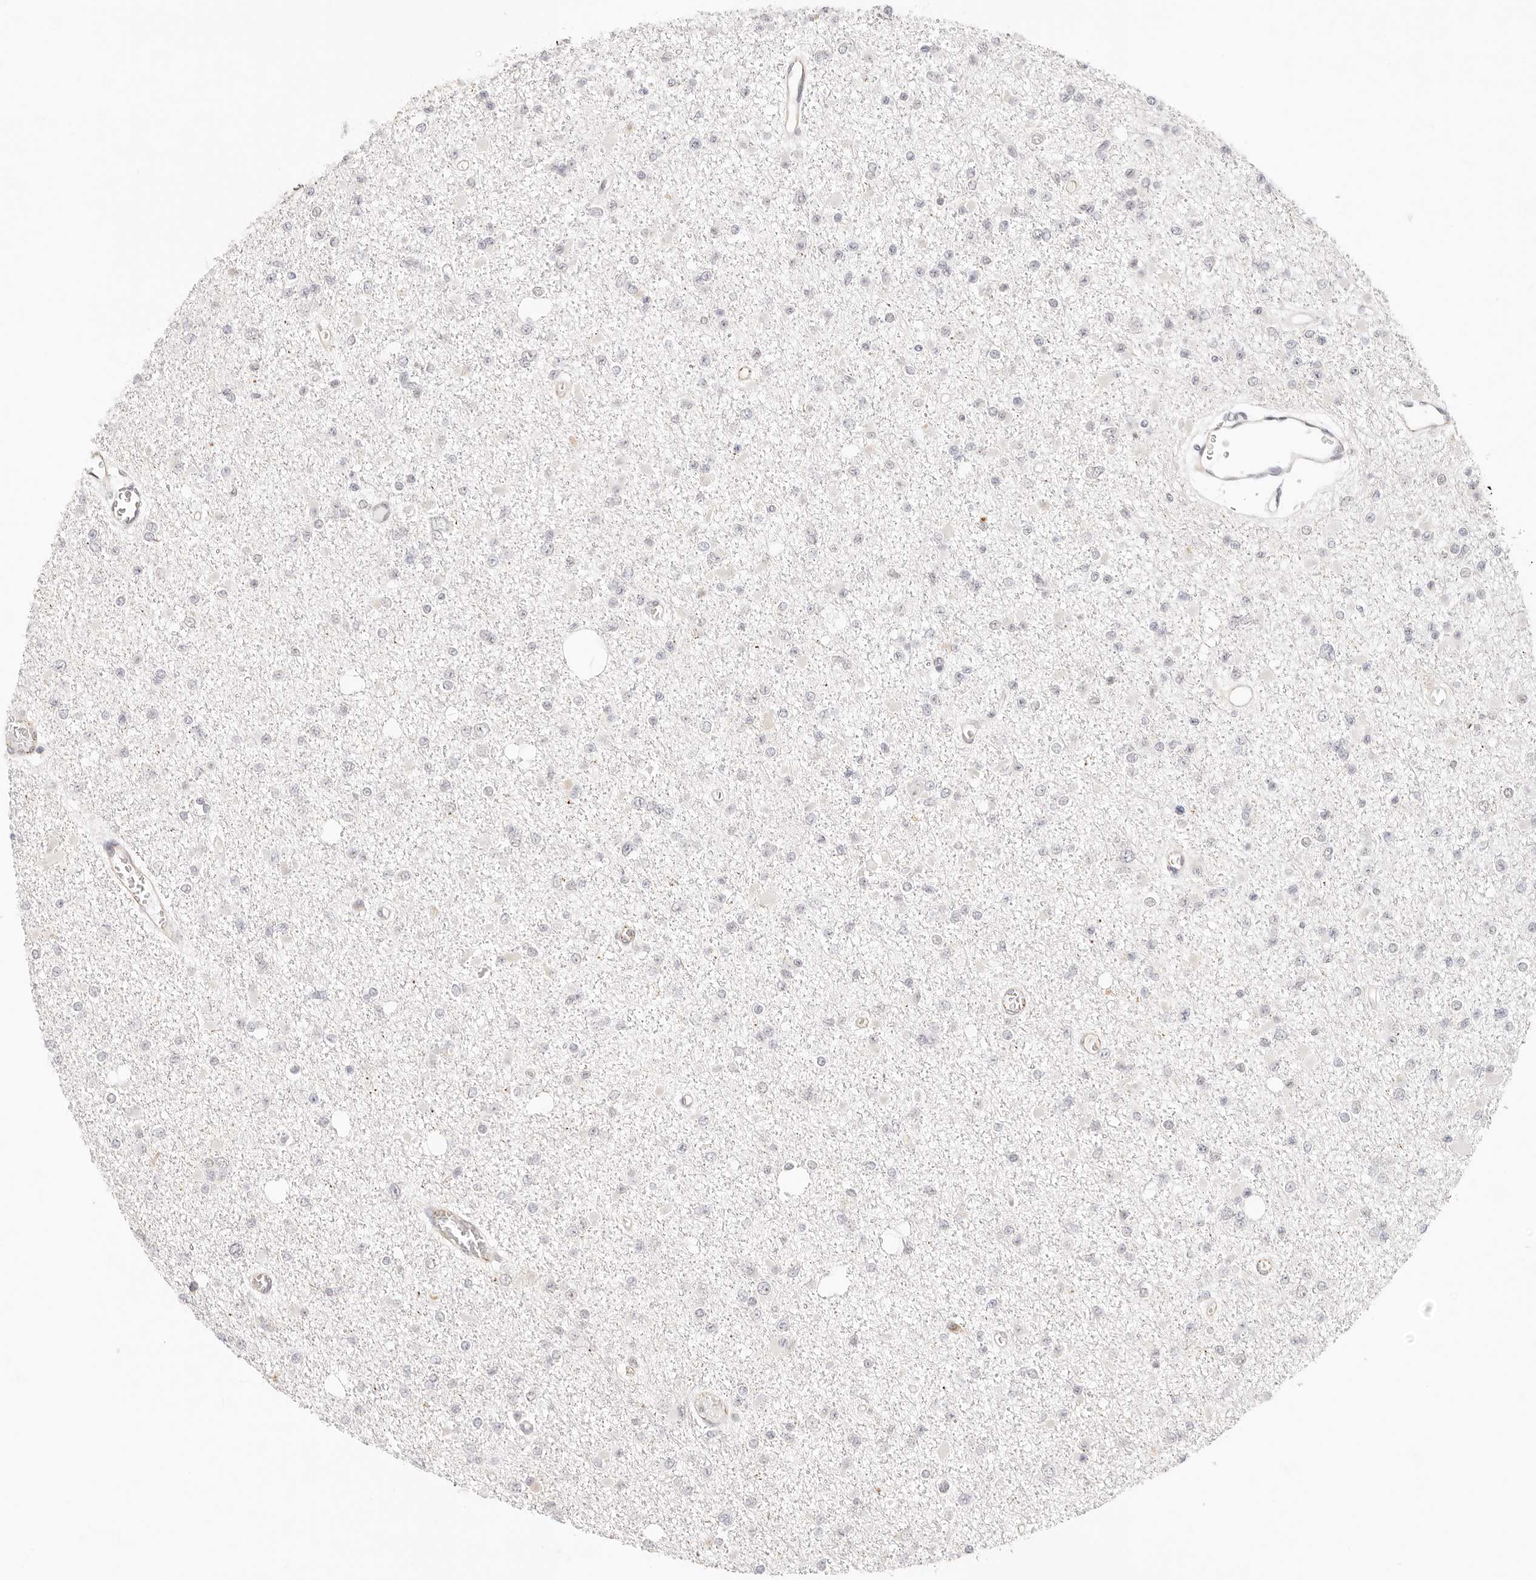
{"staining": {"intensity": "negative", "quantity": "none", "location": "none"}, "tissue": "glioma", "cell_type": "Tumor cells", "image_type": "cancer", "snomed": [{"axis": "morphology", "description": "Glioma, malignant, Low grade"}, {"axis": "topography", "description": "Brain"}], "caption": "Image shows no significant protein positivity in tumor cells of glioma. Nuclei are stained in blue.", "gene": "ZC3H11A", "patient": {"sex": "female", "age": 22}}